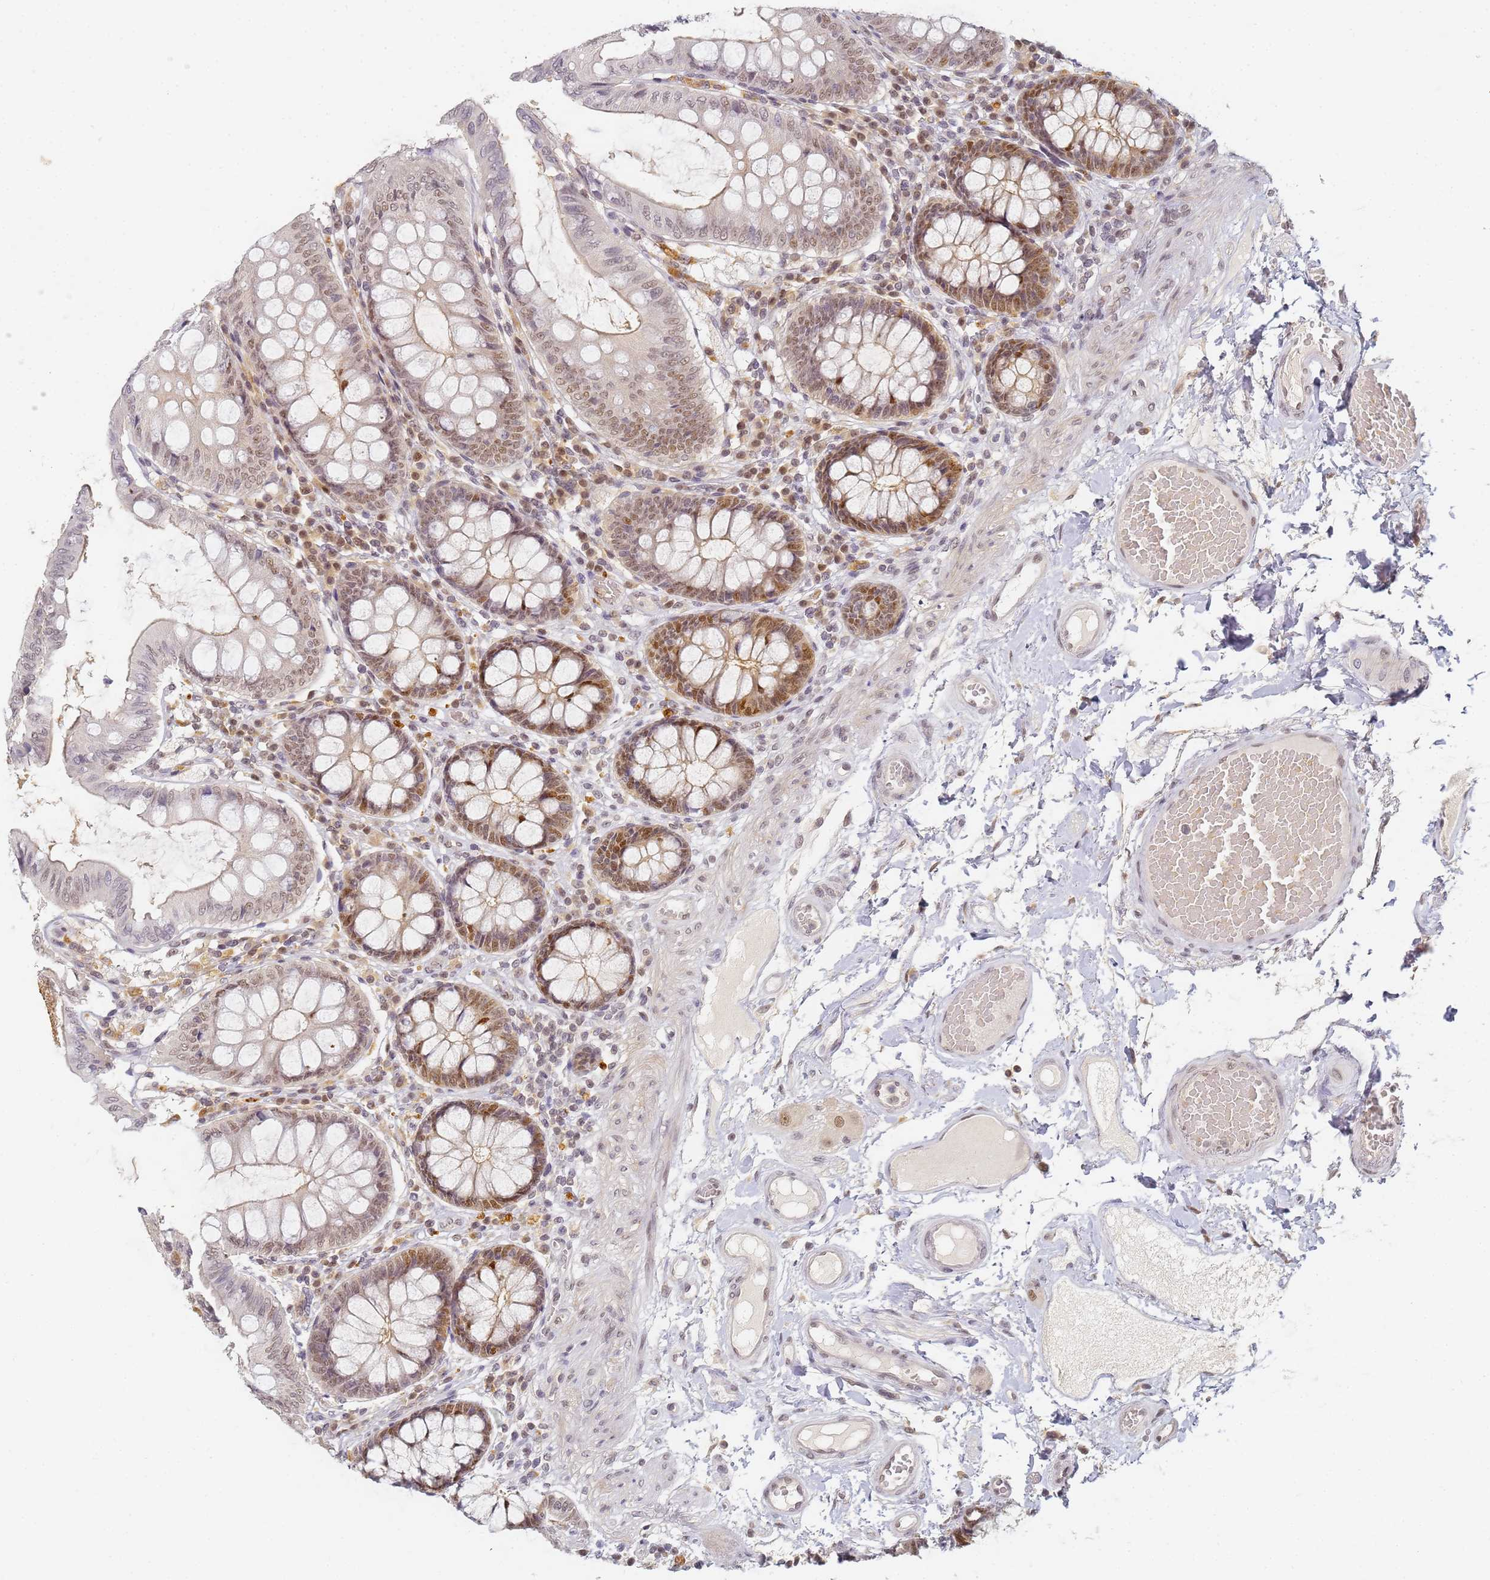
{"staining": {"intensity": "moderate", "quantity": "25%-75%", "location": "nuclear"}, "tissue": "colon", "cell_type": "Endothelial cells", "image_type": "normal", "snomed": [{"axis": "morphology", "description": "Normal tissue, NOS"}, {"axis": "topography", "description": "Colon"}], "caption": "Colon stained with immunohistochemistry shows moderate nuclear expression in approximately 25%-75% of endothelial cells.", "gene": "HMCES", "patient": {"sex": "male", "age": 84}}